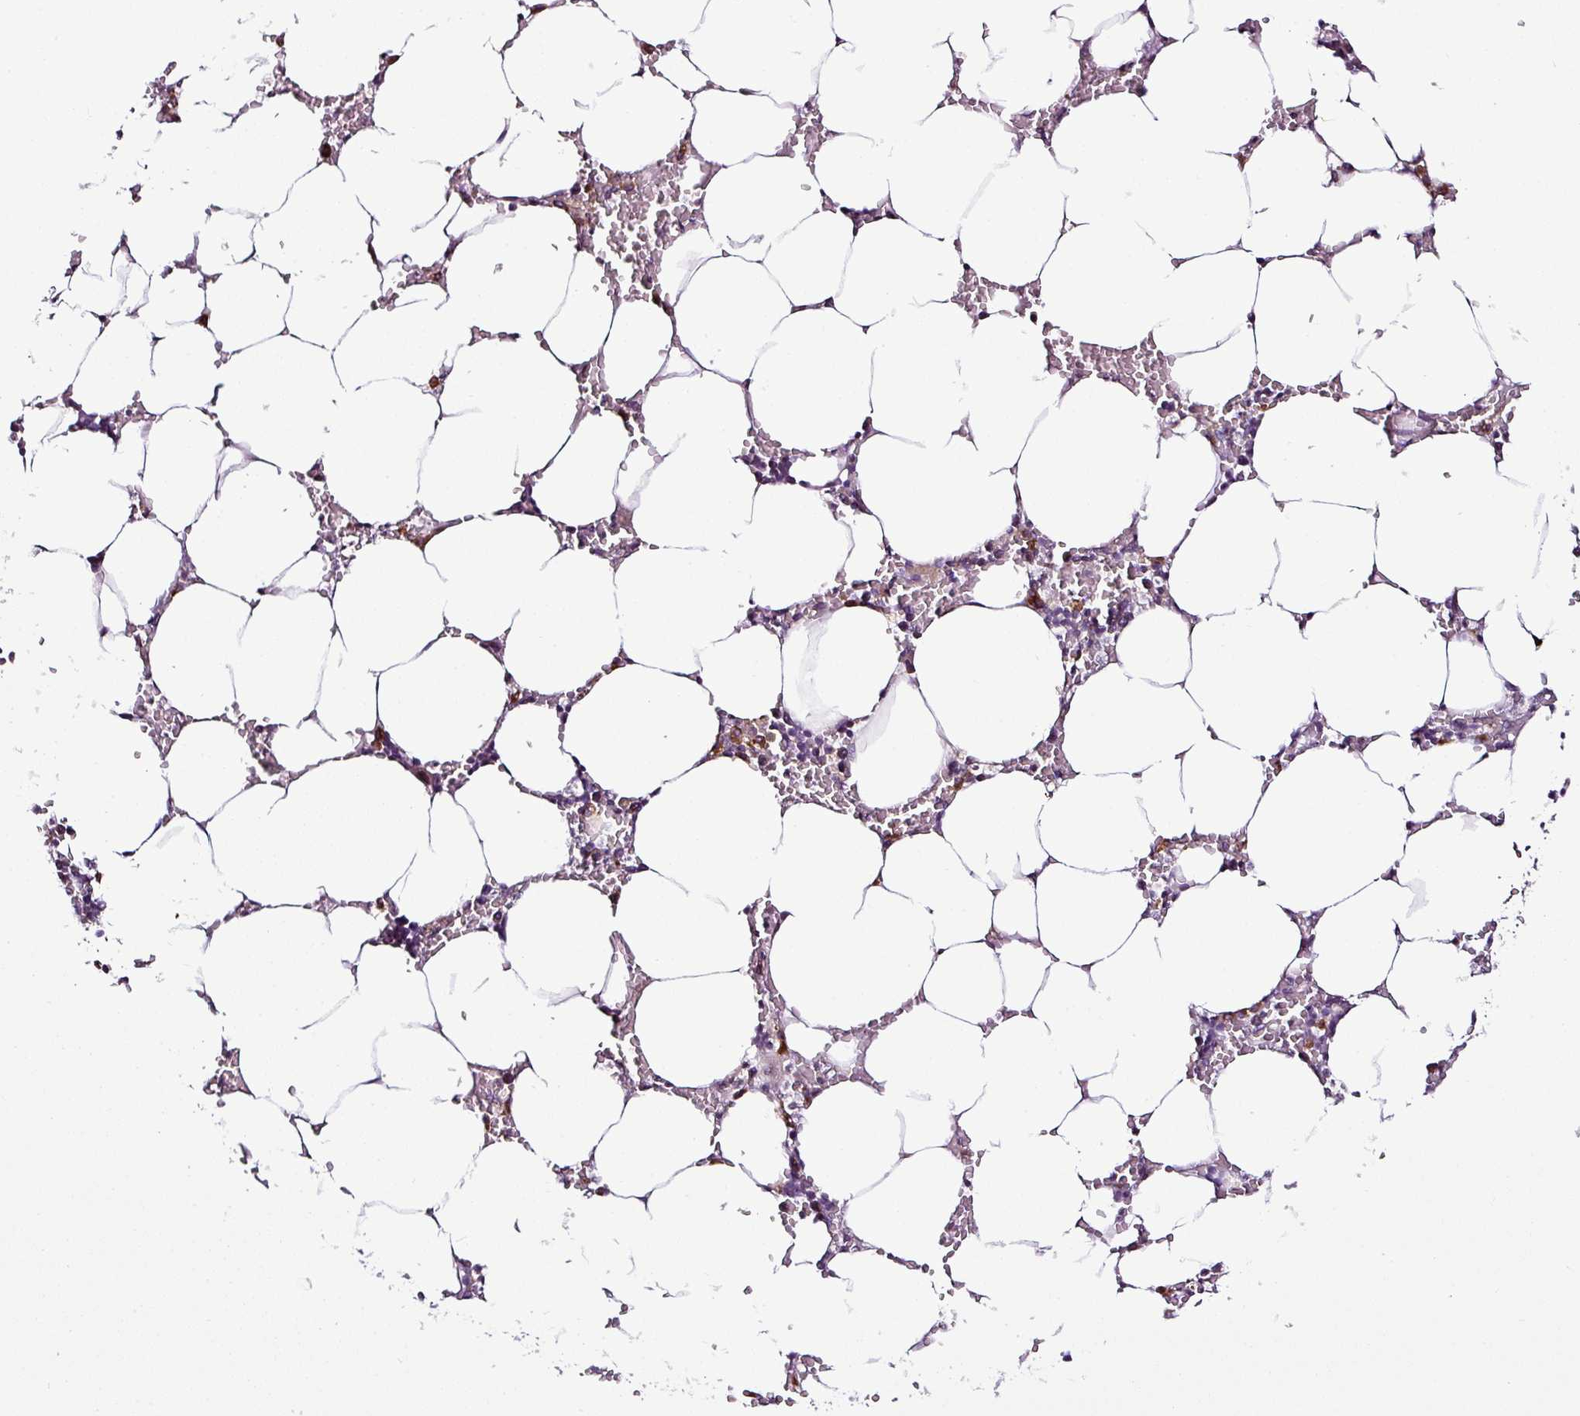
{"staining": {"intensity": "moderate", "quantity": "<25%", "location": "cytoplasmic/membranous"}, "tissue": "bone marrow", "cell_type": "Hematopoietic cells", "image_type": "normal", "snomed": [{"axis": "morphology", "description": "Normal tissue, NOS"}, {"axis": "topography", "description": "Bone marrow"}], "caption": "Moderate cytoplasmic/membranous staining is appreciated in approximately <25% of hematopoietic cells in unremarkable bone marrow. The staining was performed using DAB to visualize the protein expression in brown, while the nuclei were stained in blue with hematoxylin (Magnification: 20x).", "gene": "DPAGT1", "patient": {"sex": "male", "age": 70}}